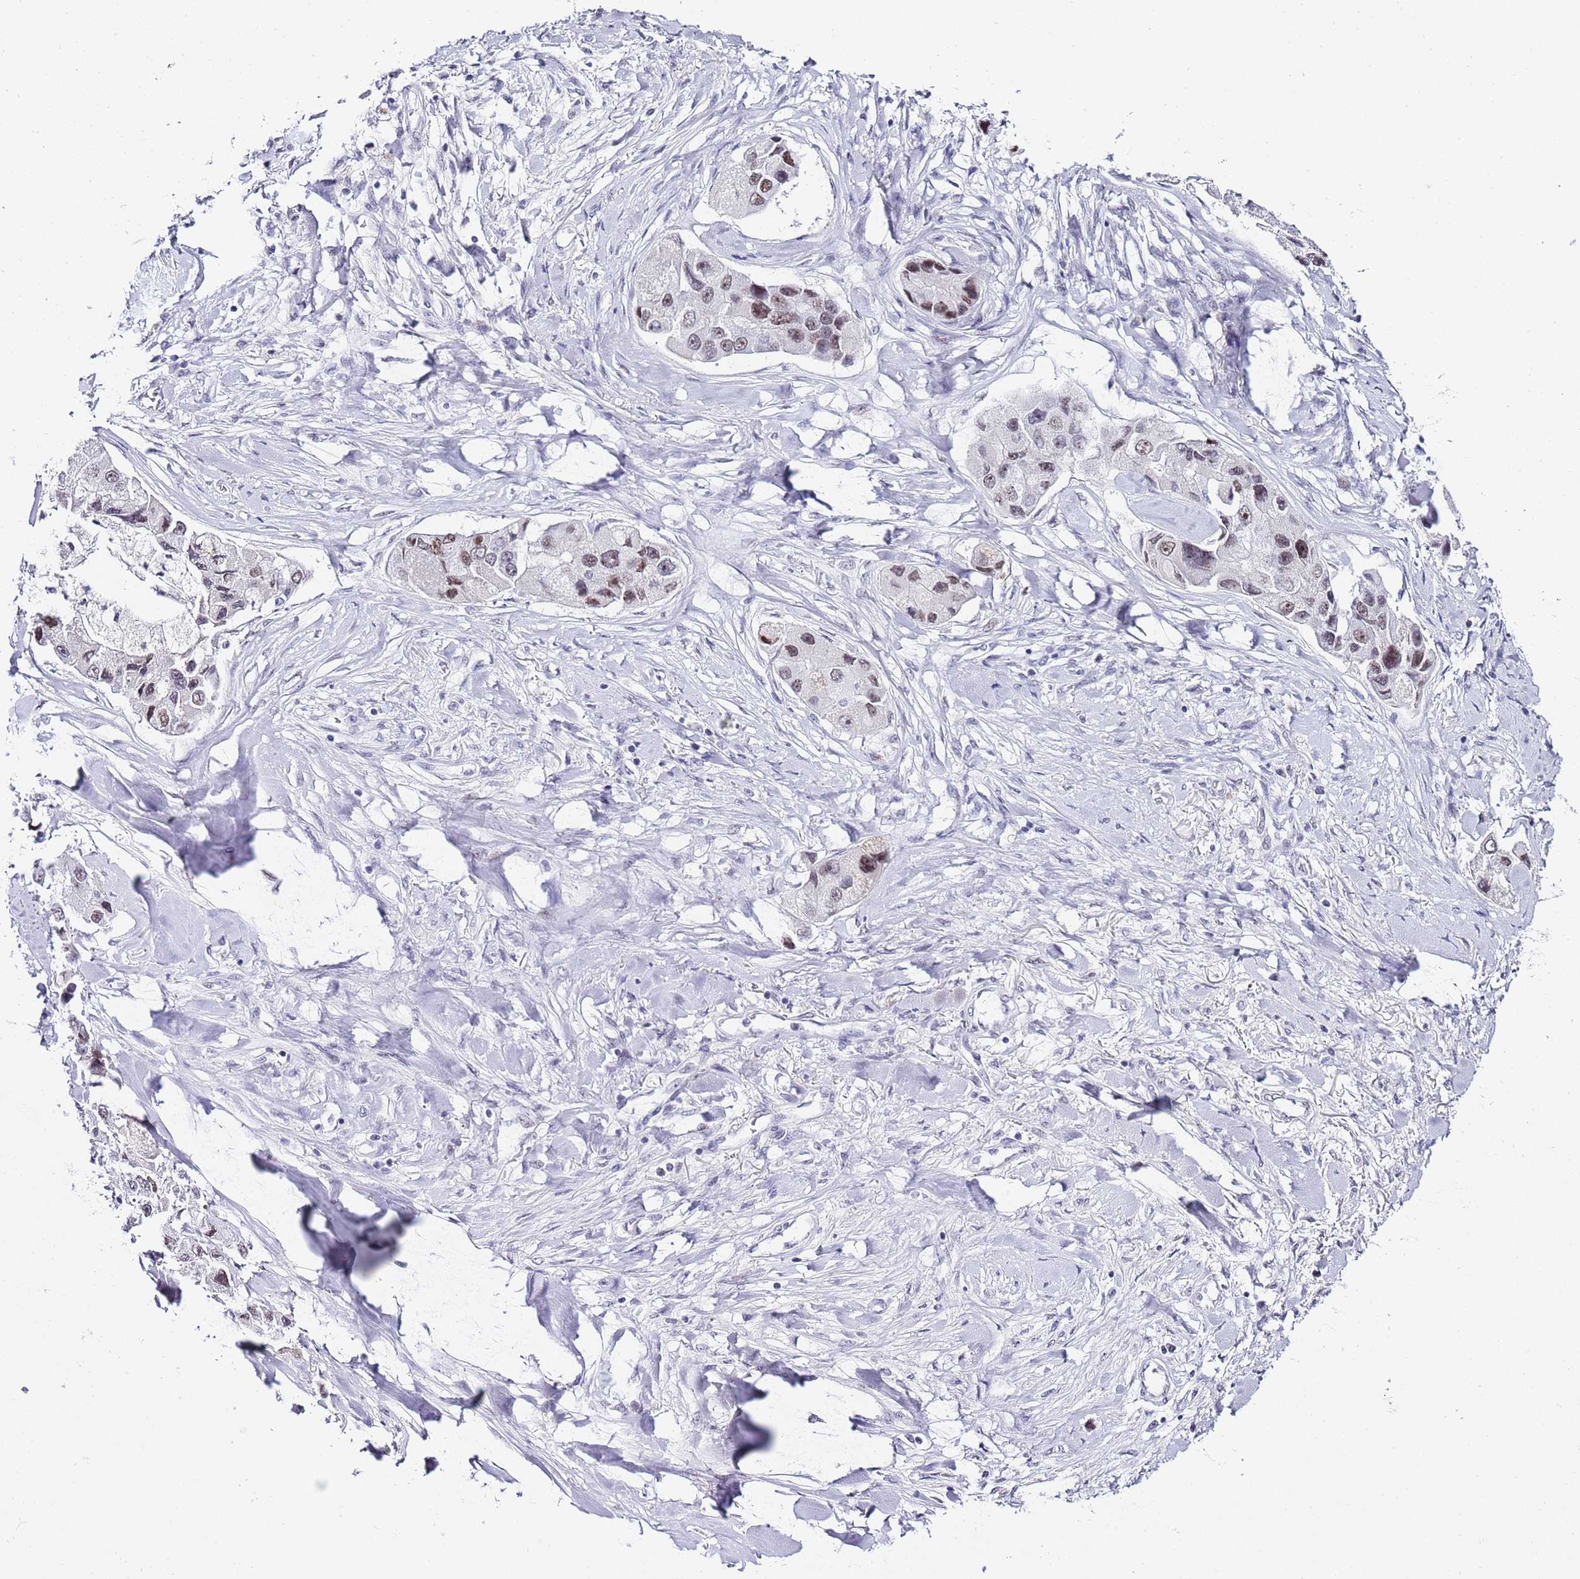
{"staining": {"intensity": "weak", "quantity": ">75%", "location": "nuclear"}, "tissue": "lung cancer", "cell_type": "Tumor cells", "image_type": "cancer", "snomed": [{"axis": "morphology", "description": "Adenocarcinoma, NOS"}, {"axis": "topography", "description": "Lung"}], "caption": "Lung cancer stained with a brown dye exhibits weak nuclear positive positivity in about >75% of tumor cells.", "gene": "NOP56", "patient": {"sex": "female", "age": 54}}